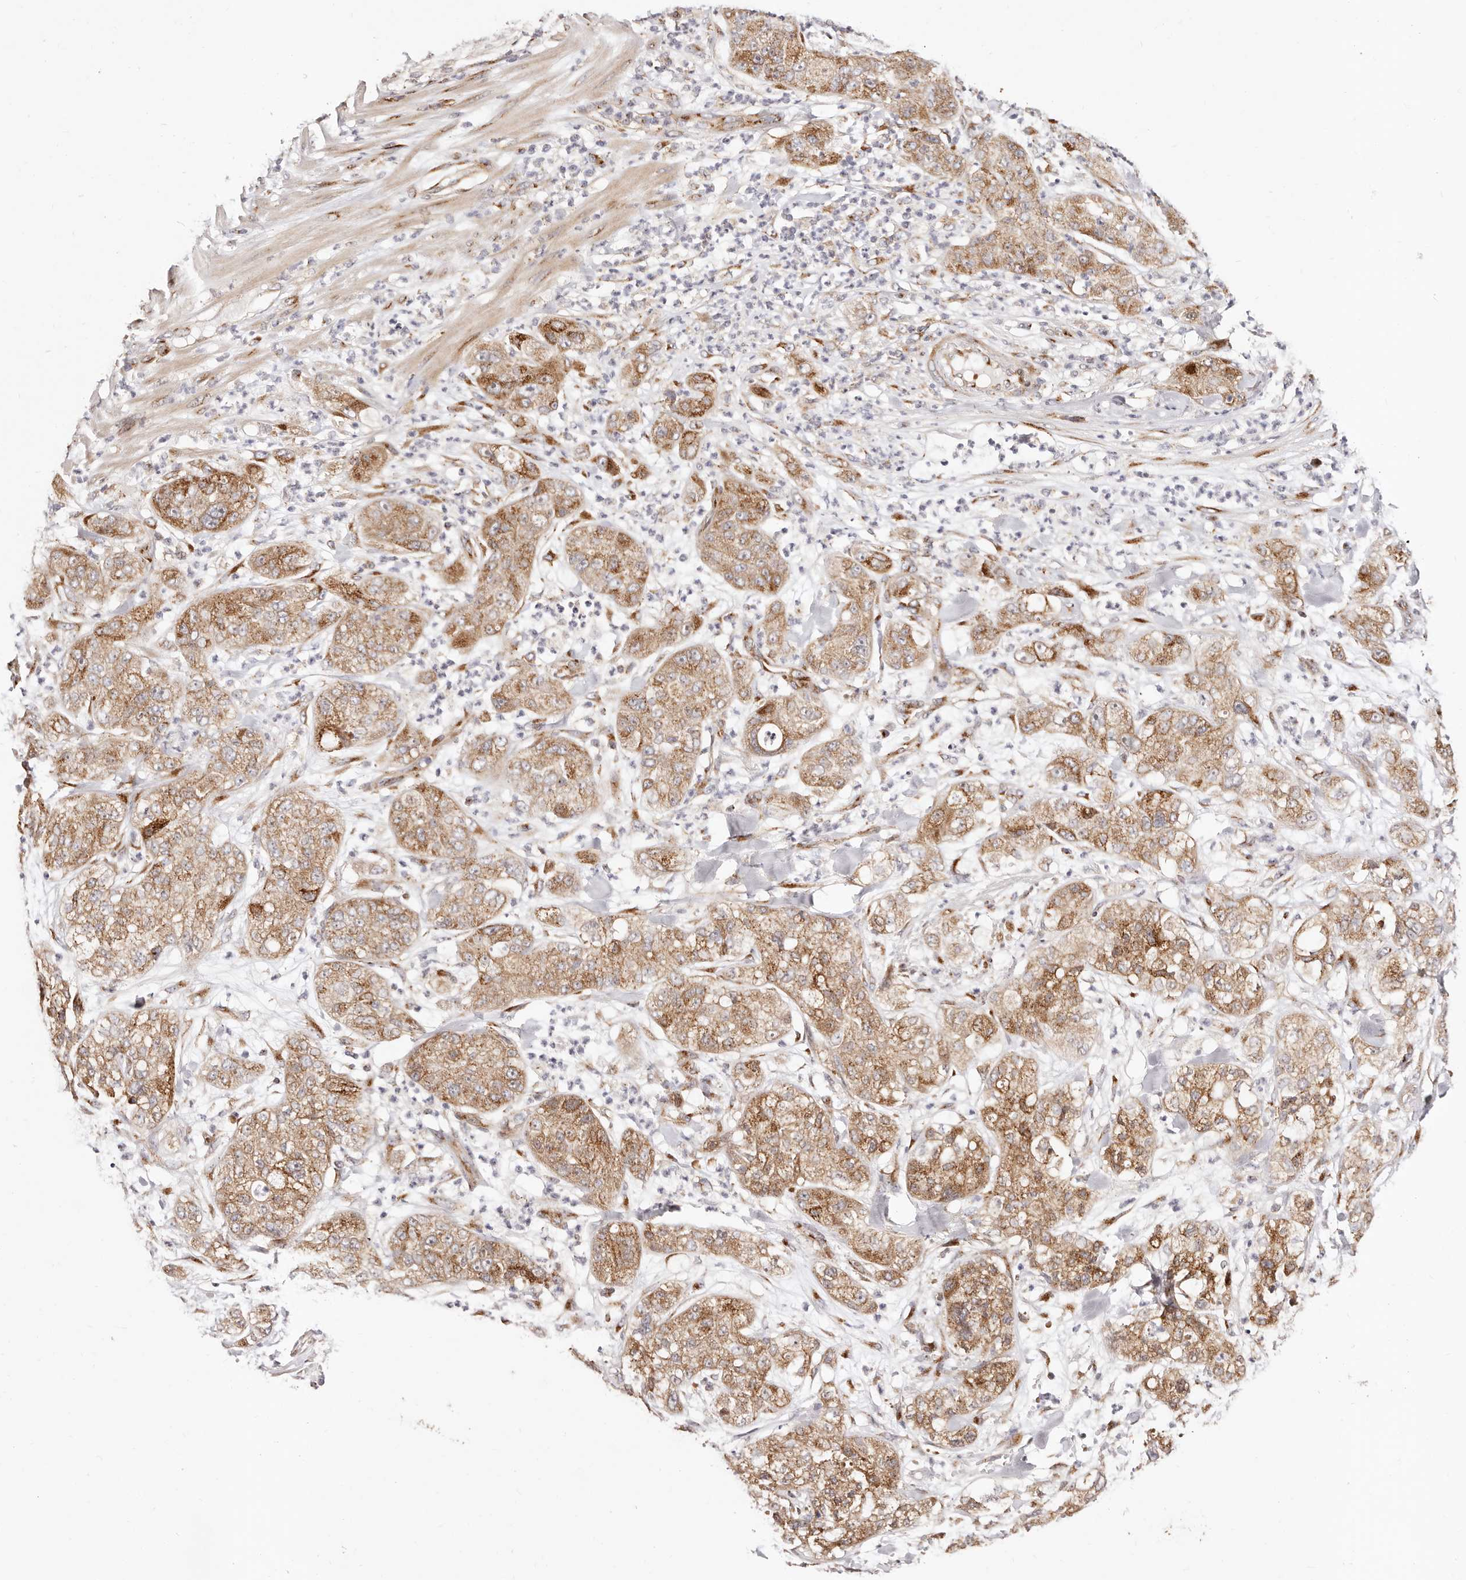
{"staining": {"intensity": "moderate", "quantity": ">75%", "location": "cytoplasmic/membranous"}, "tissue": "pancreatic cancer", "cell_type": "Tumor cells", "image_type": "cancer", "snomed": [{"axis": "morphology", "description": "Adenocarcinoma, NOS"}, {"axis": "topography", "description": "Pancreas"}], "caption": "Adenocarcinoma (pancreatic) stained for a protein (brown) exhibits moderate cytoplasmic/membranous positive staining in approximately >75% of tumor cells.", "gene": "MAPK6", "patient": {"sex": "female", "age": 78}}